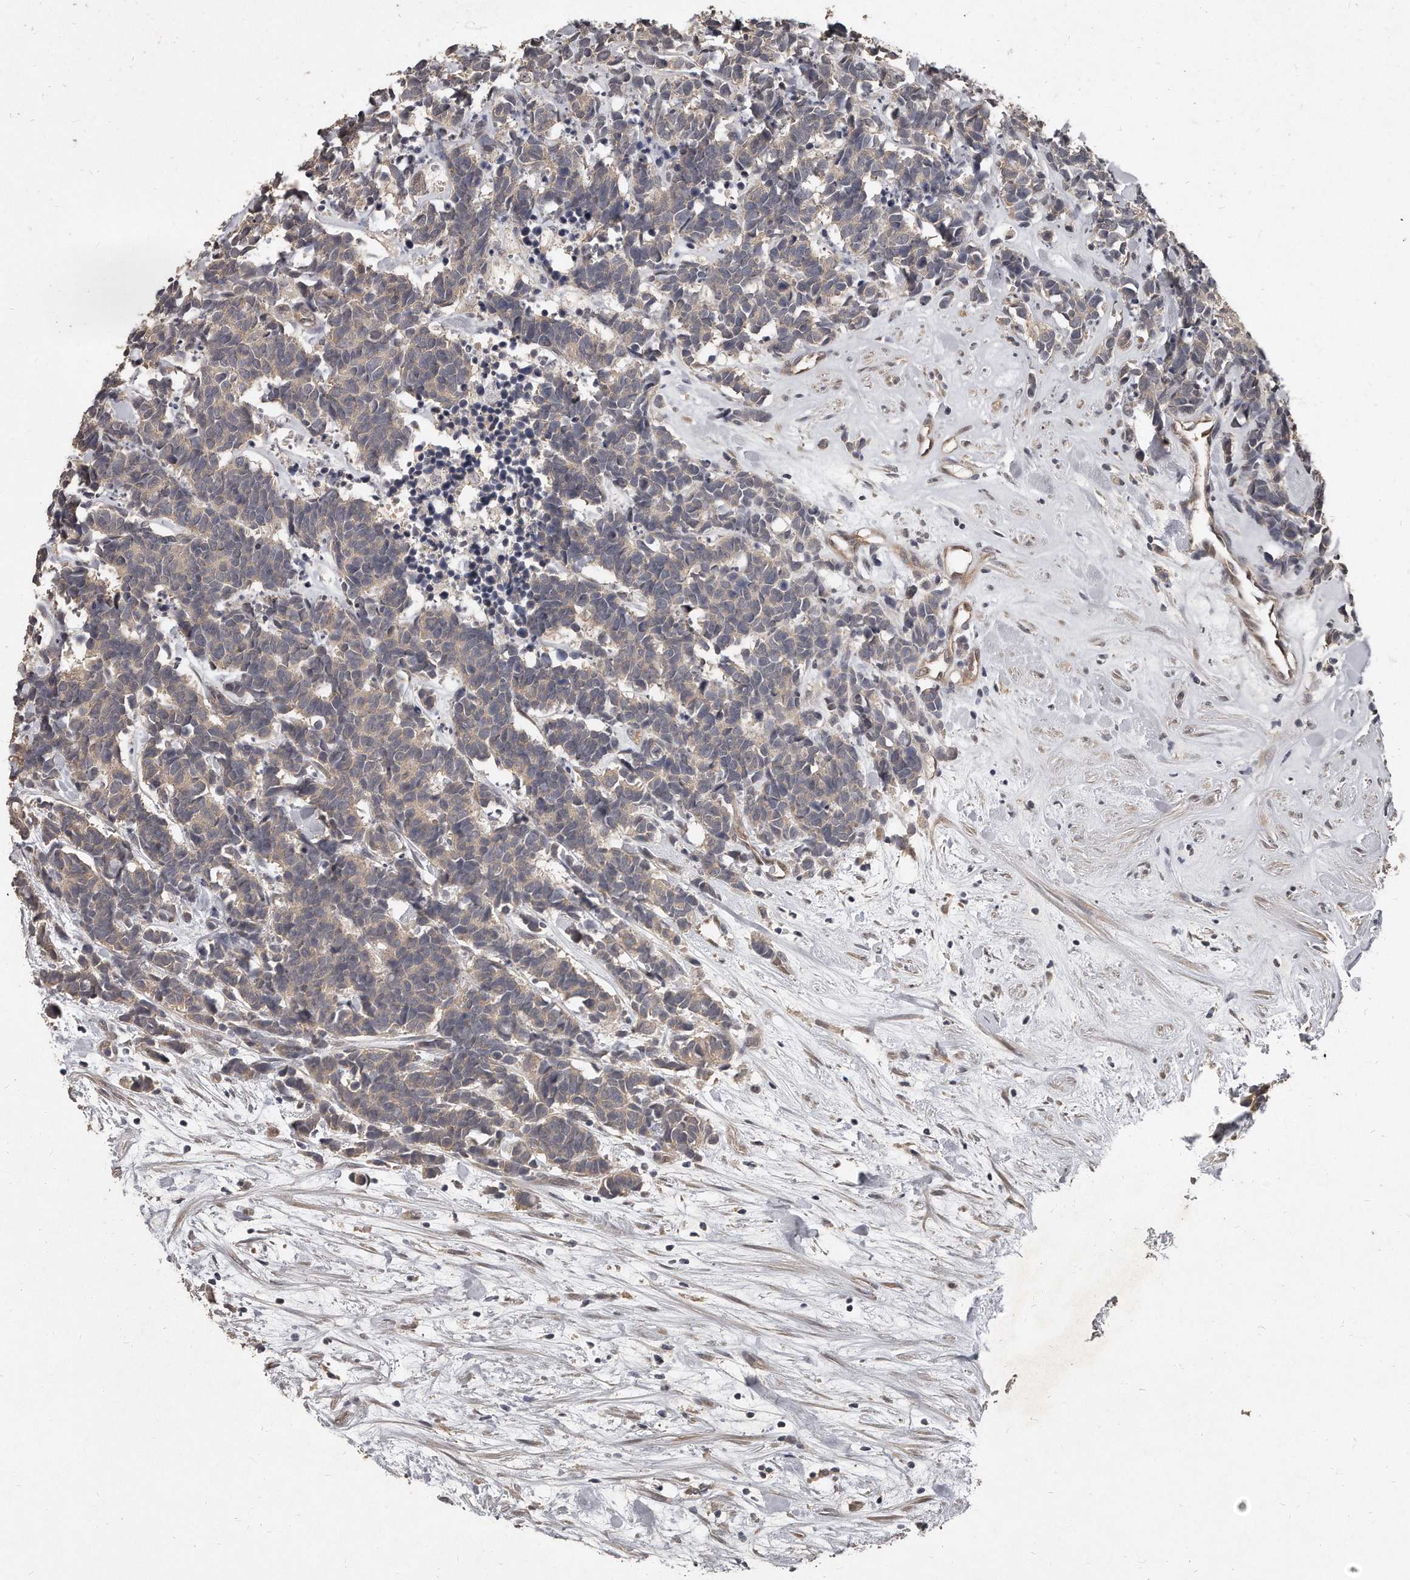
{"staining": {"intensity": "weak", "quantity": "<25%", "location": "cytoplasmic/membranous"}, "tissue": "carcinoid", "cell_type": "Tumor cells", "image_type": "cancer", "snomed": [{"axis": "morphology", "description": "Carcinoma, NOS"}, {"axis": "morphology", "description": "Carcinoid, malignant, NOS"}, {"axis": "topography", "description": "Urinary bladder"}], "caption": "Human carcinoma stained for a protein using immunohistochemistry (IHC) reveals no staining in tumor cells.", "gene": "GRB10", "patient": {"sex": "male", "age": 57}}